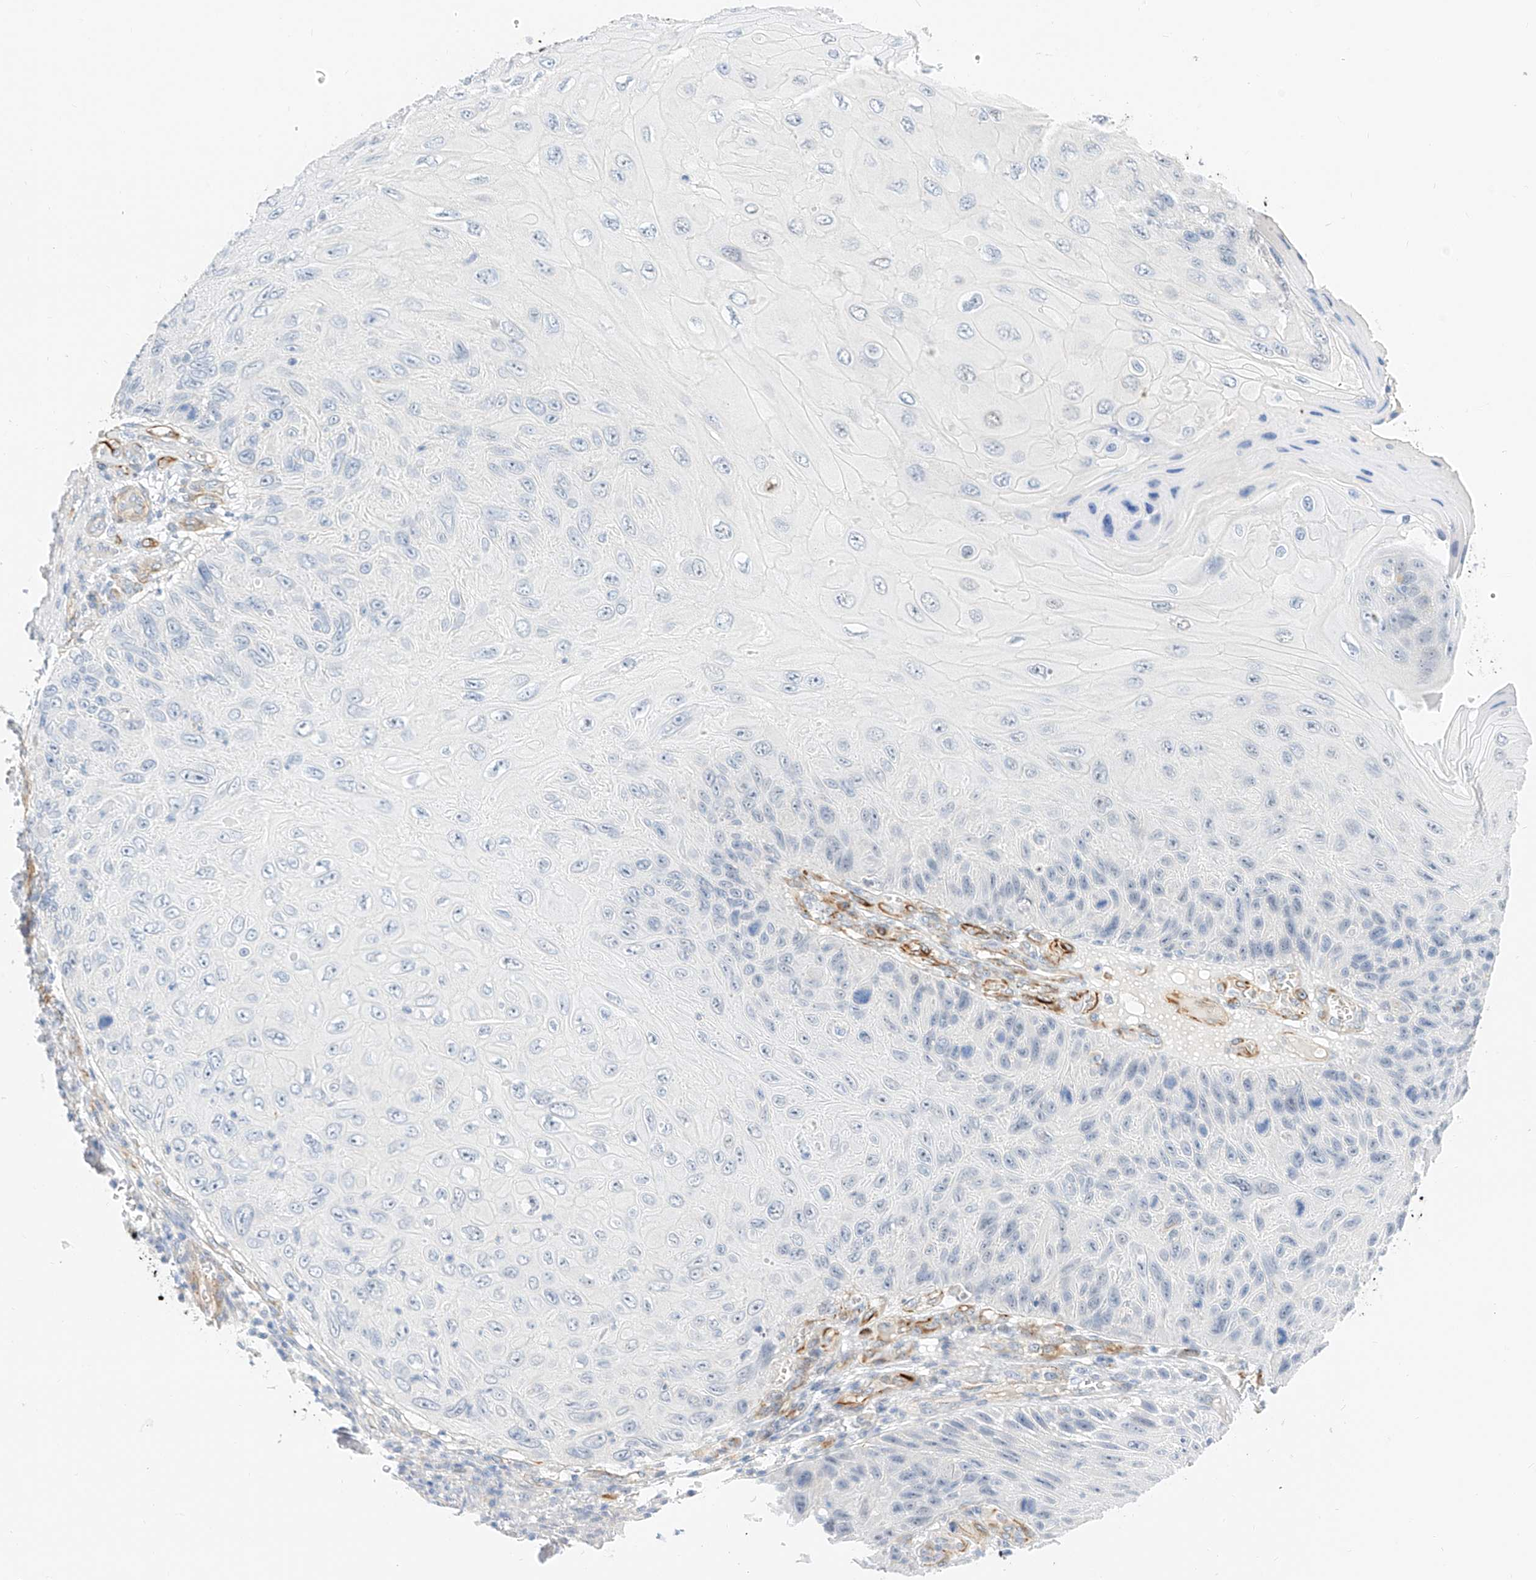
{"staining": {"intensity": "negative", "quantity": "none", "location": "none"}, "tissue": "skin cancer", "cell_type": "Tumor cells", "image_type": "cancer", "snomed": [{"axis": "morphology", "description": "Squamous cell carcinoma, NOS"}, {"axis": "topography", "description": "Skin"}], "caption": "The micrograph demonstrates no staining of tumor cells in skin cancer (squamous cell carcinoma). (DAB immunohistochemistry (IHC), high magnification).", "gene": "CDCP2", "patient": {"sex": "female", "age": 88}}